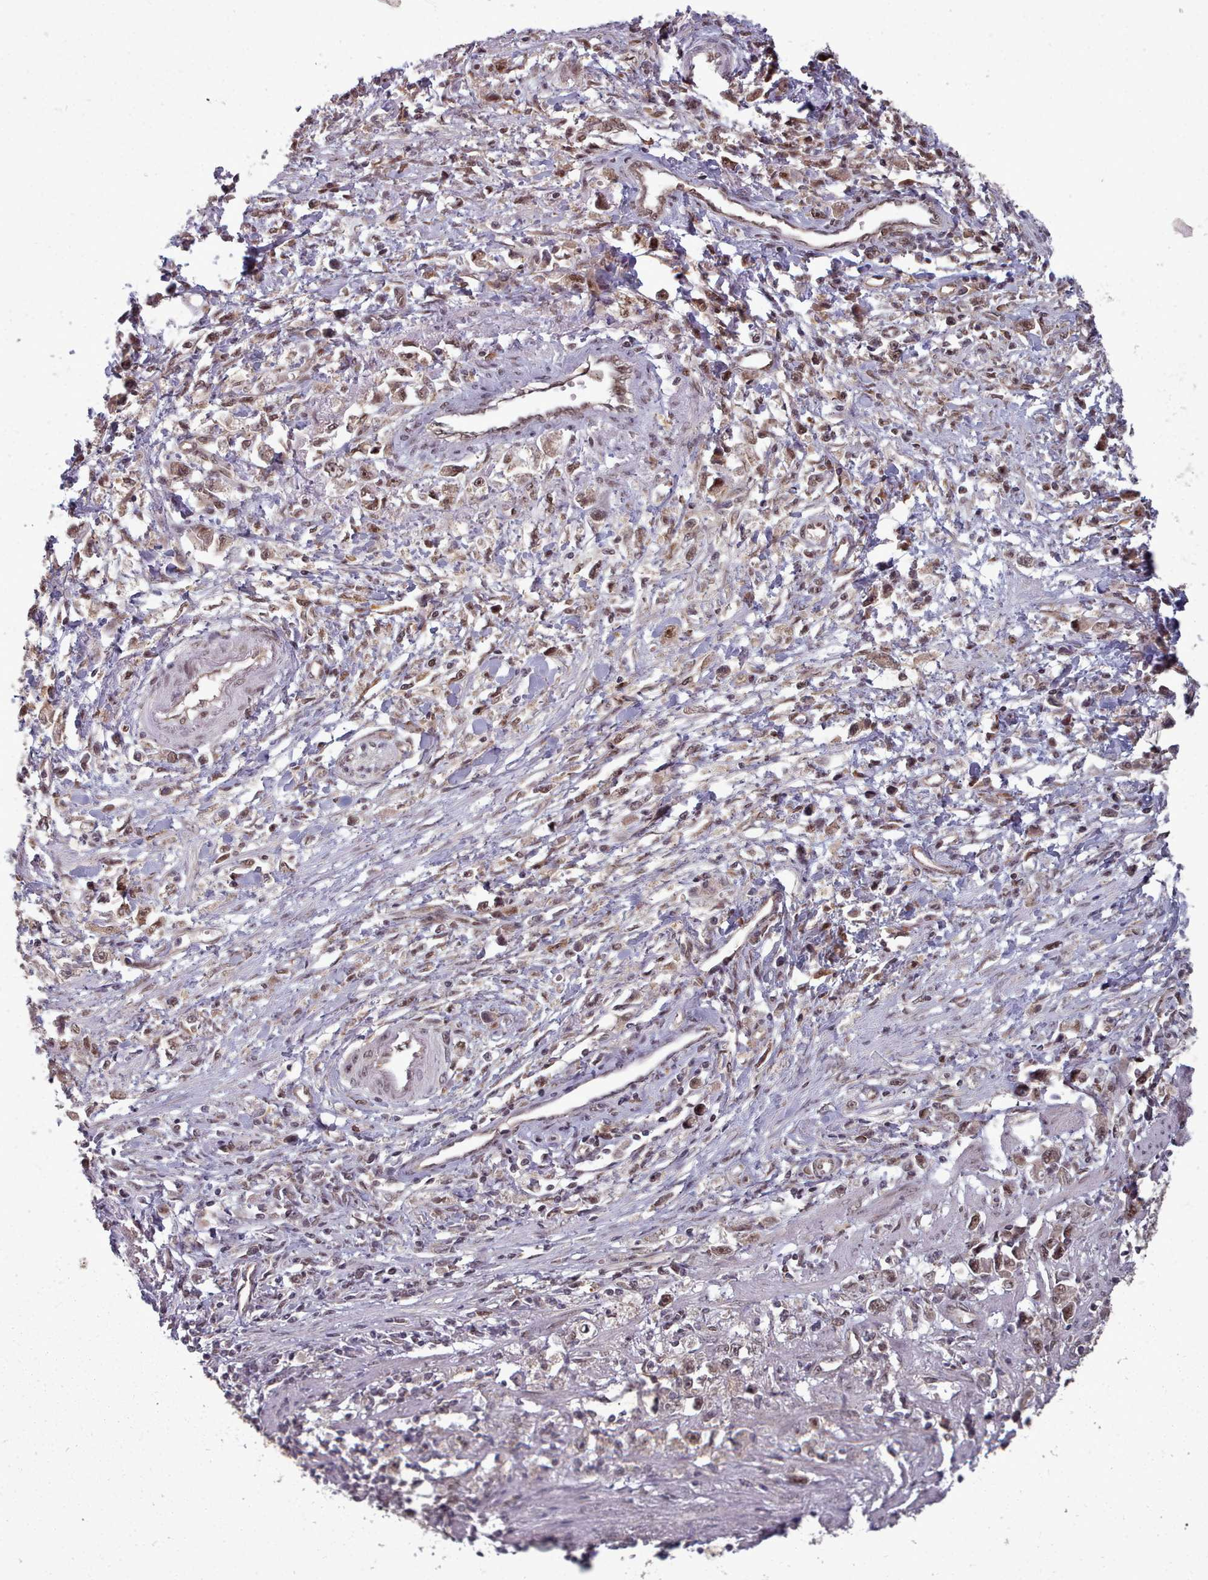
{"staining": {"intensity": "weak", "quantity": ">75%", "location": "nuclear"}, "tissue": "stomach cancer", "cell_type": "Tumor cells", "image_type": "cancer", "snomed": [{"axis": "morphology", "description": "Adenocarcinoma, NOS"}, {"axis": "topography", "description": "Stomach"}], "caption": "A brown stain labels weak nuclear staining of a protein in stomach cancer (adenocarcinoma) tumor cells. The staining was performed using DAB, with brown indicating positive protein expression. Nuclei are stained blue with hematoxylin.", "gene": "DHX8", "patient": {"sex": "female", "age": 59}}